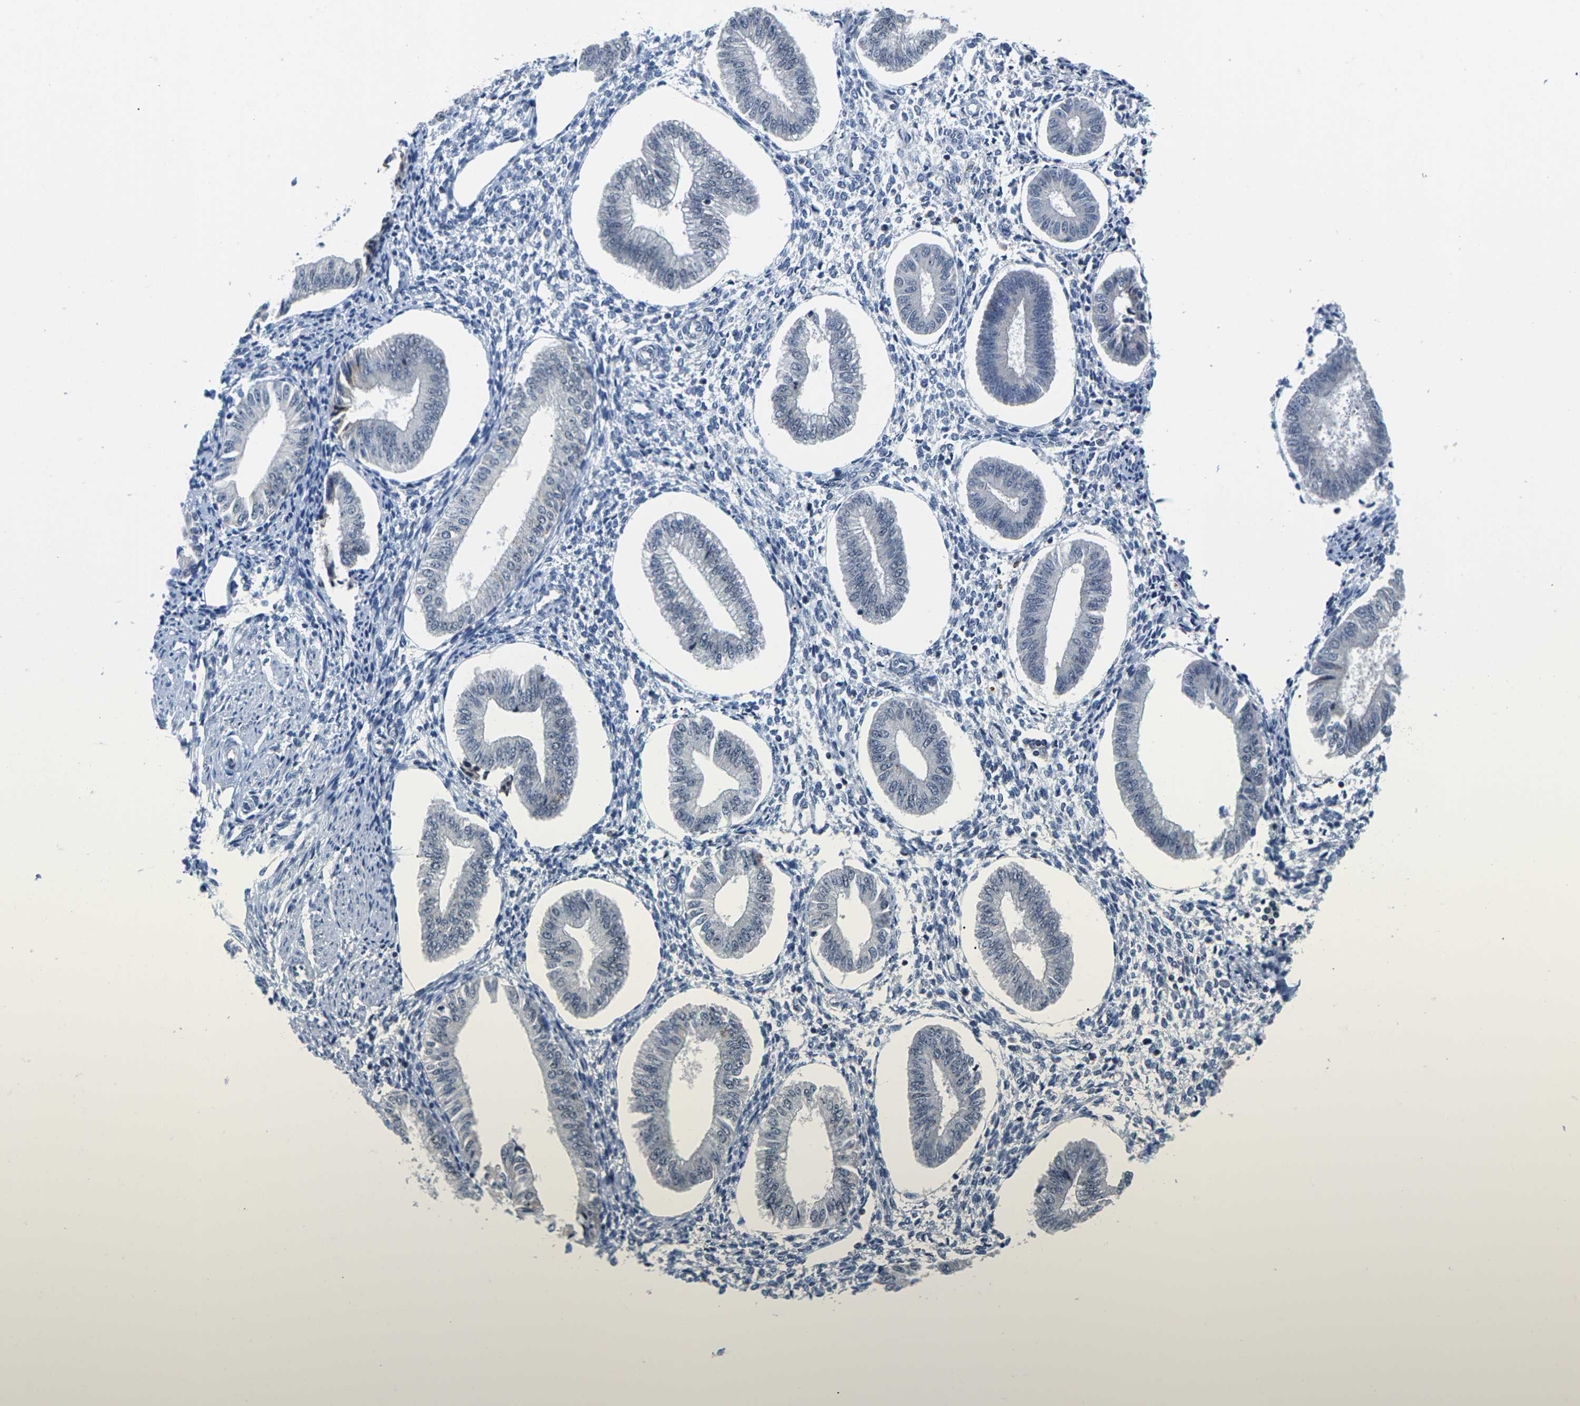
{"staining": {"intensity": "negative", "quantity": "none", "location": "none"}, "tissue": "endometrium", "cell_type": "Cells in endometrial stroma", "image_type": "normal", "snomed": [{"axis": "morphology", "description": "Normal tissue, NOS"}, {"axis": "topography", "description": "Endometrium"}], "caption": "A high-resolution micrograph shows immunohistochemistry staining of benign endometrium, which displays no significant positivity in cells in endometrial stroma.", "gene": "NSRP1", "patient": {"sex": "female", "age": 50}}